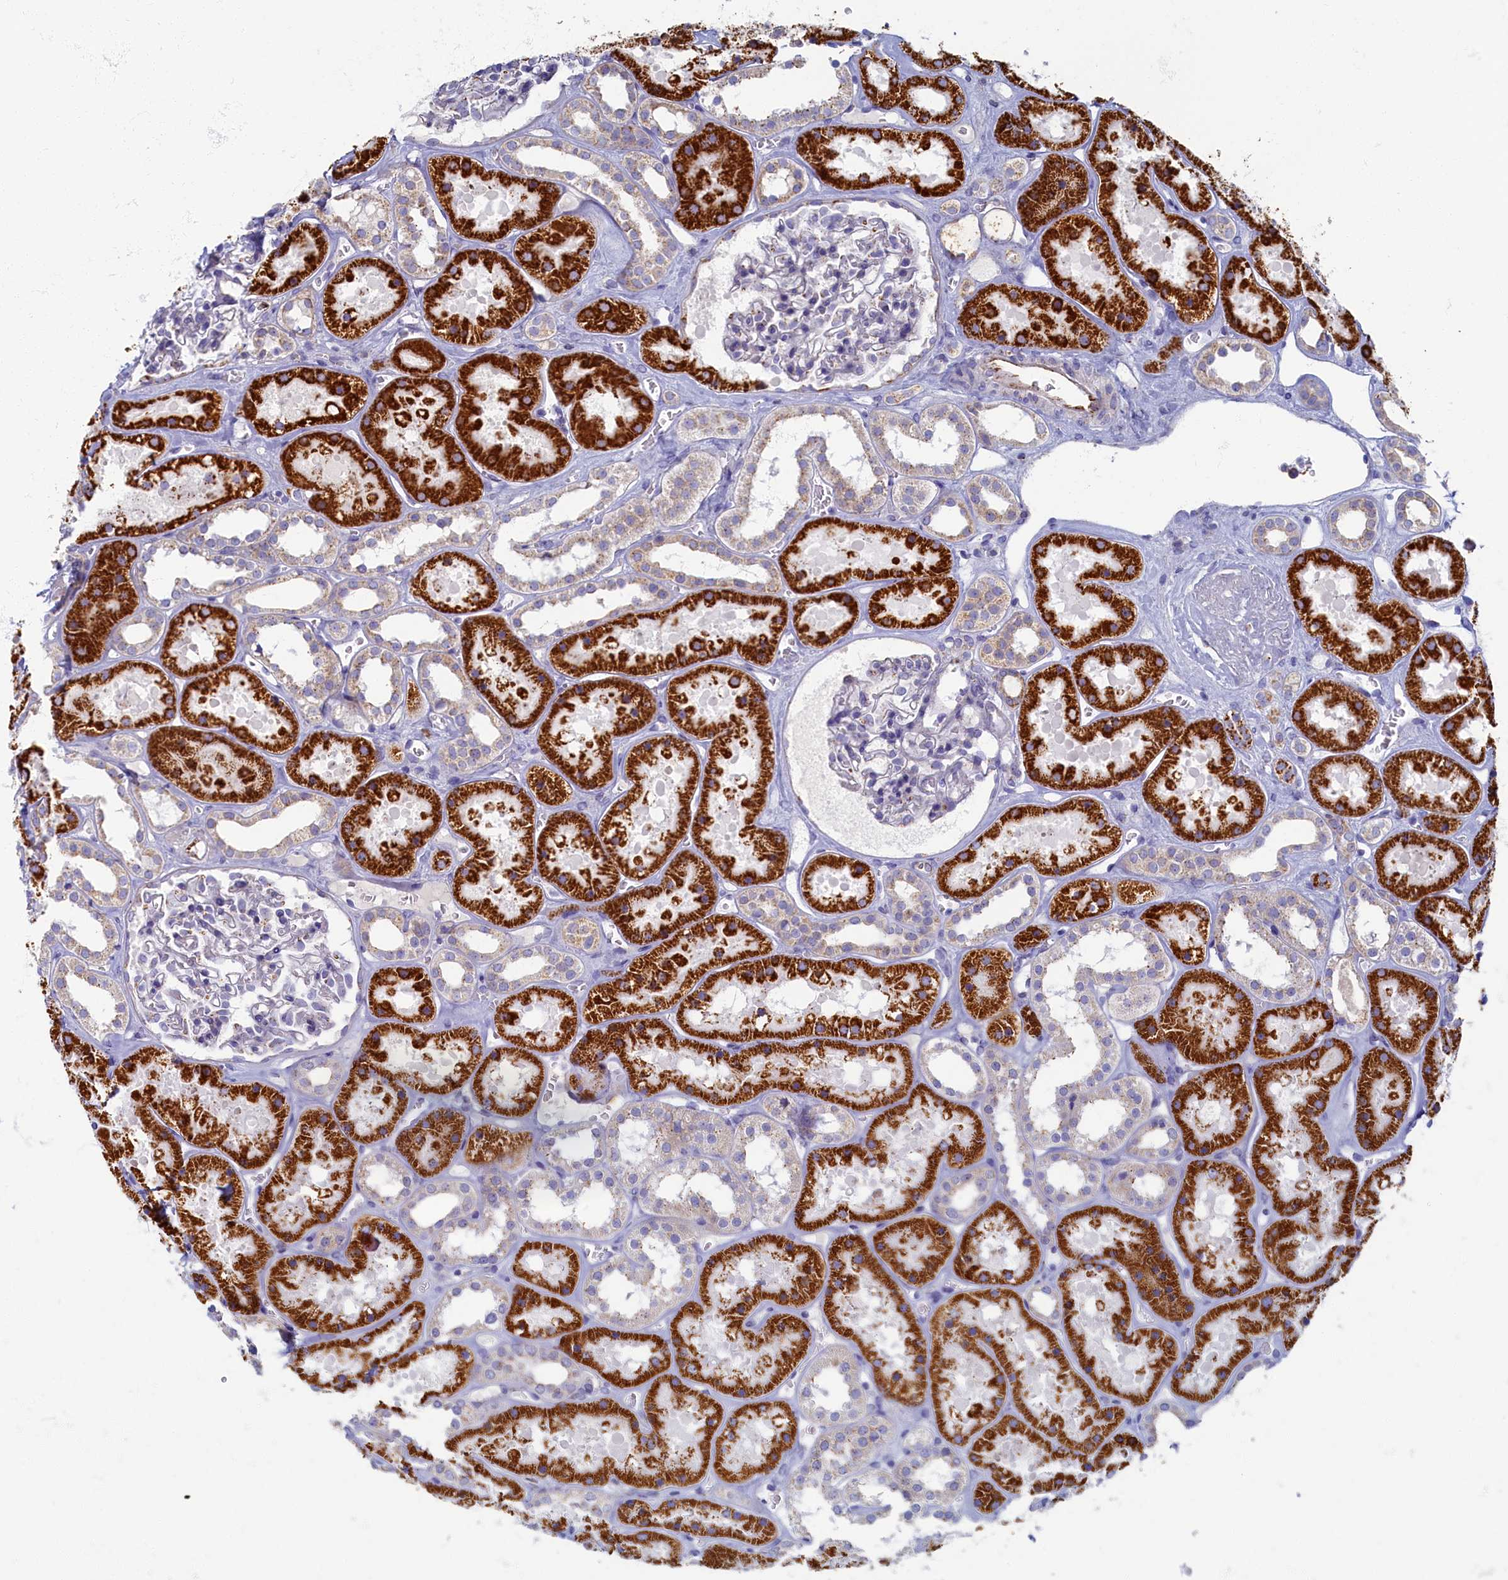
{"staining": {"intensity": "negative", "quantity": "none", "location": "none"}, "tissue": "kidney", "cell_type": "Cells in glomeruli", "image_type": "normal", "snomed": [{"axis": "morphology", "description": "Normal tissue, NOS"}, {"axis": "topography", "description": "Kidney"}], "caption": "IHC of normal kidney shows no expression in cells in glomeruli.", "gene": "OCIAD2", "patient": {"sex": "female", "age": 41}}